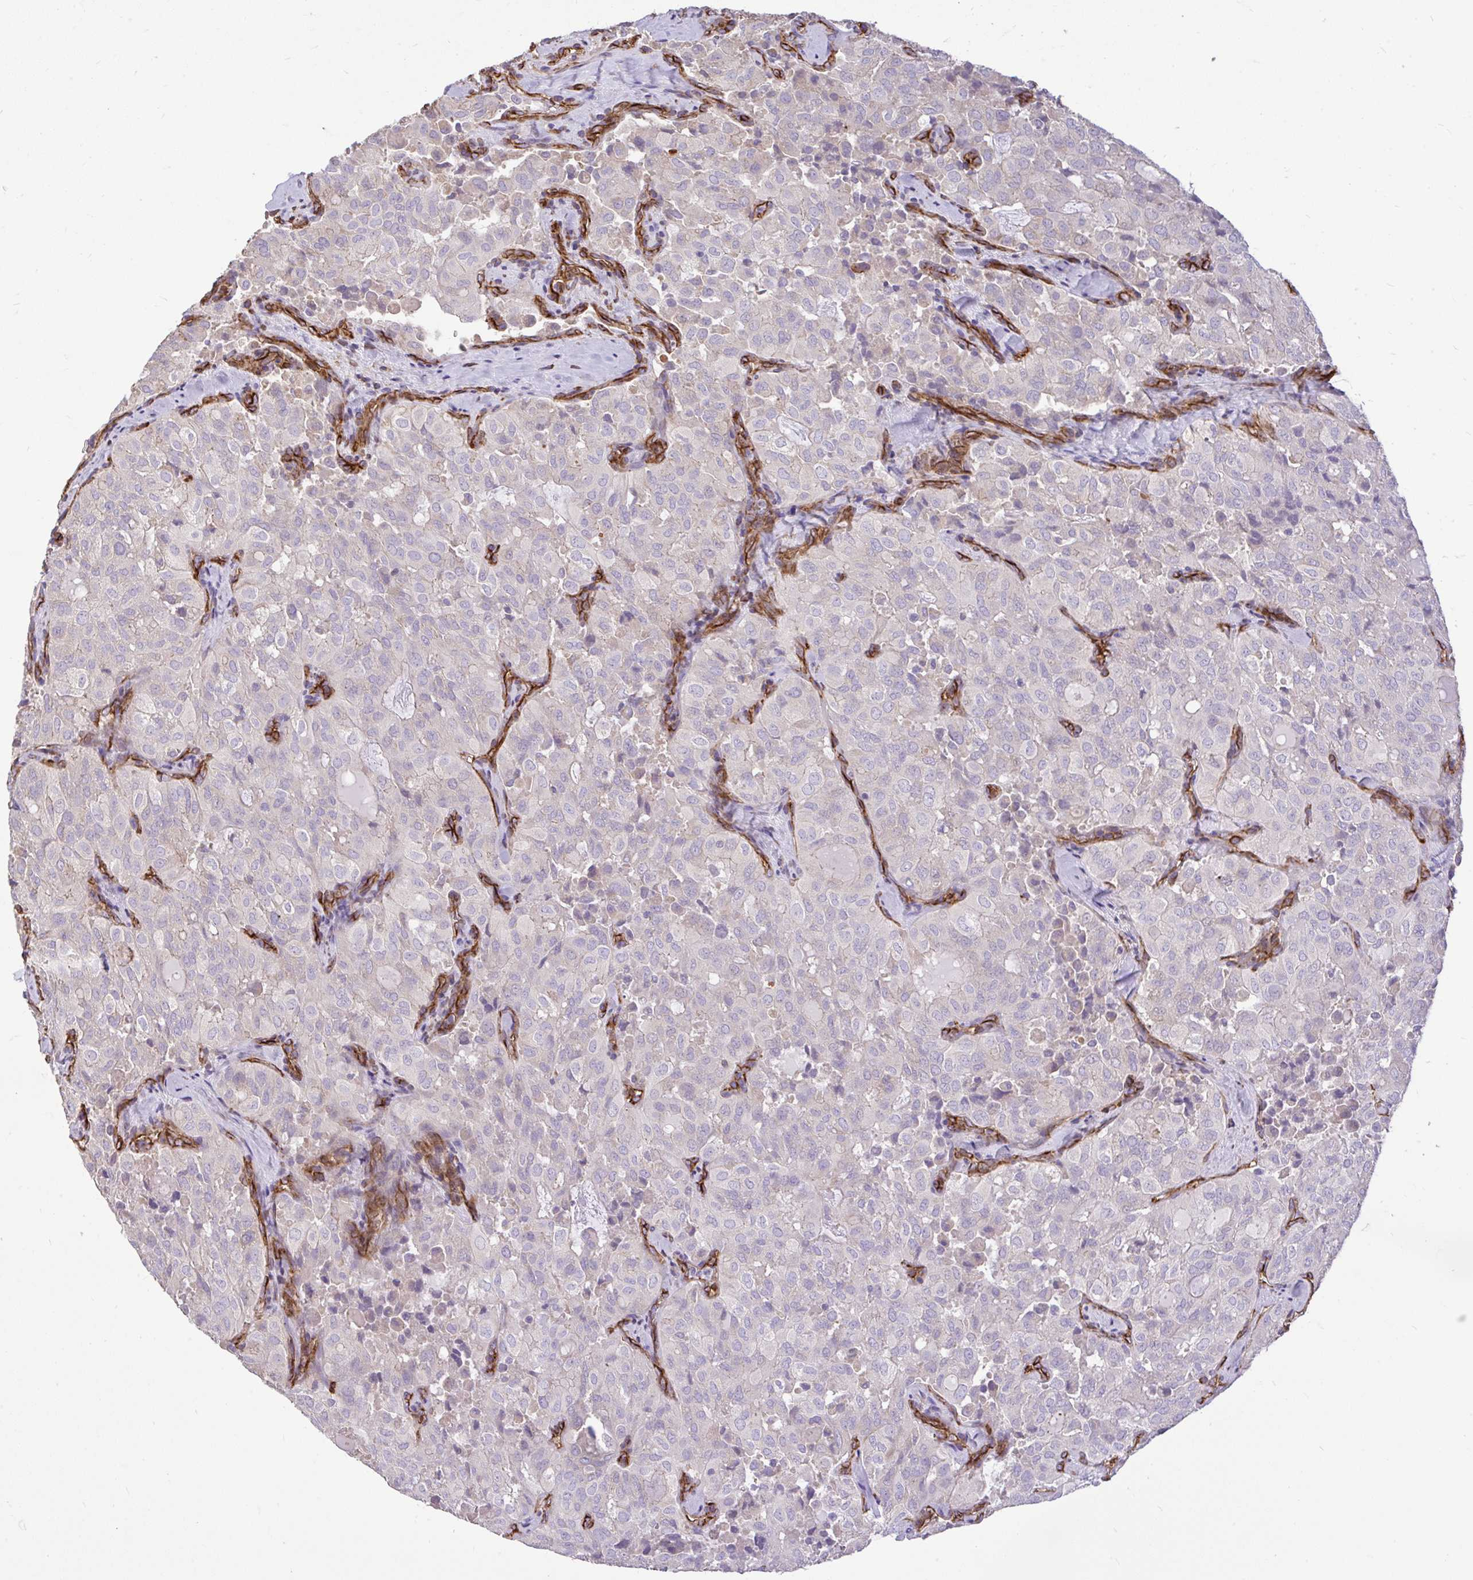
{"staining": {"intensity": "negative", "quantity": "none", "location": "none"}, "tissue": "thyroid cancer", "cell_type": "Tumor cells", "image_type": "cancer", "snomed": [{"axis": "morphology", "description": "Follicular adenoma carcinoma, NOS"}, {"axis": "topography", "description": "Thyroid gland"}], "caption": "DAB (3,3'-diaminobenzidine) immunohistochemical staining of thyroid cancer (follicular adenoma carcinoma) demonstrates no significant staining in tumor cells.", "gene": "PTPRK", "patient": {"sex": "male", "age": 75}}